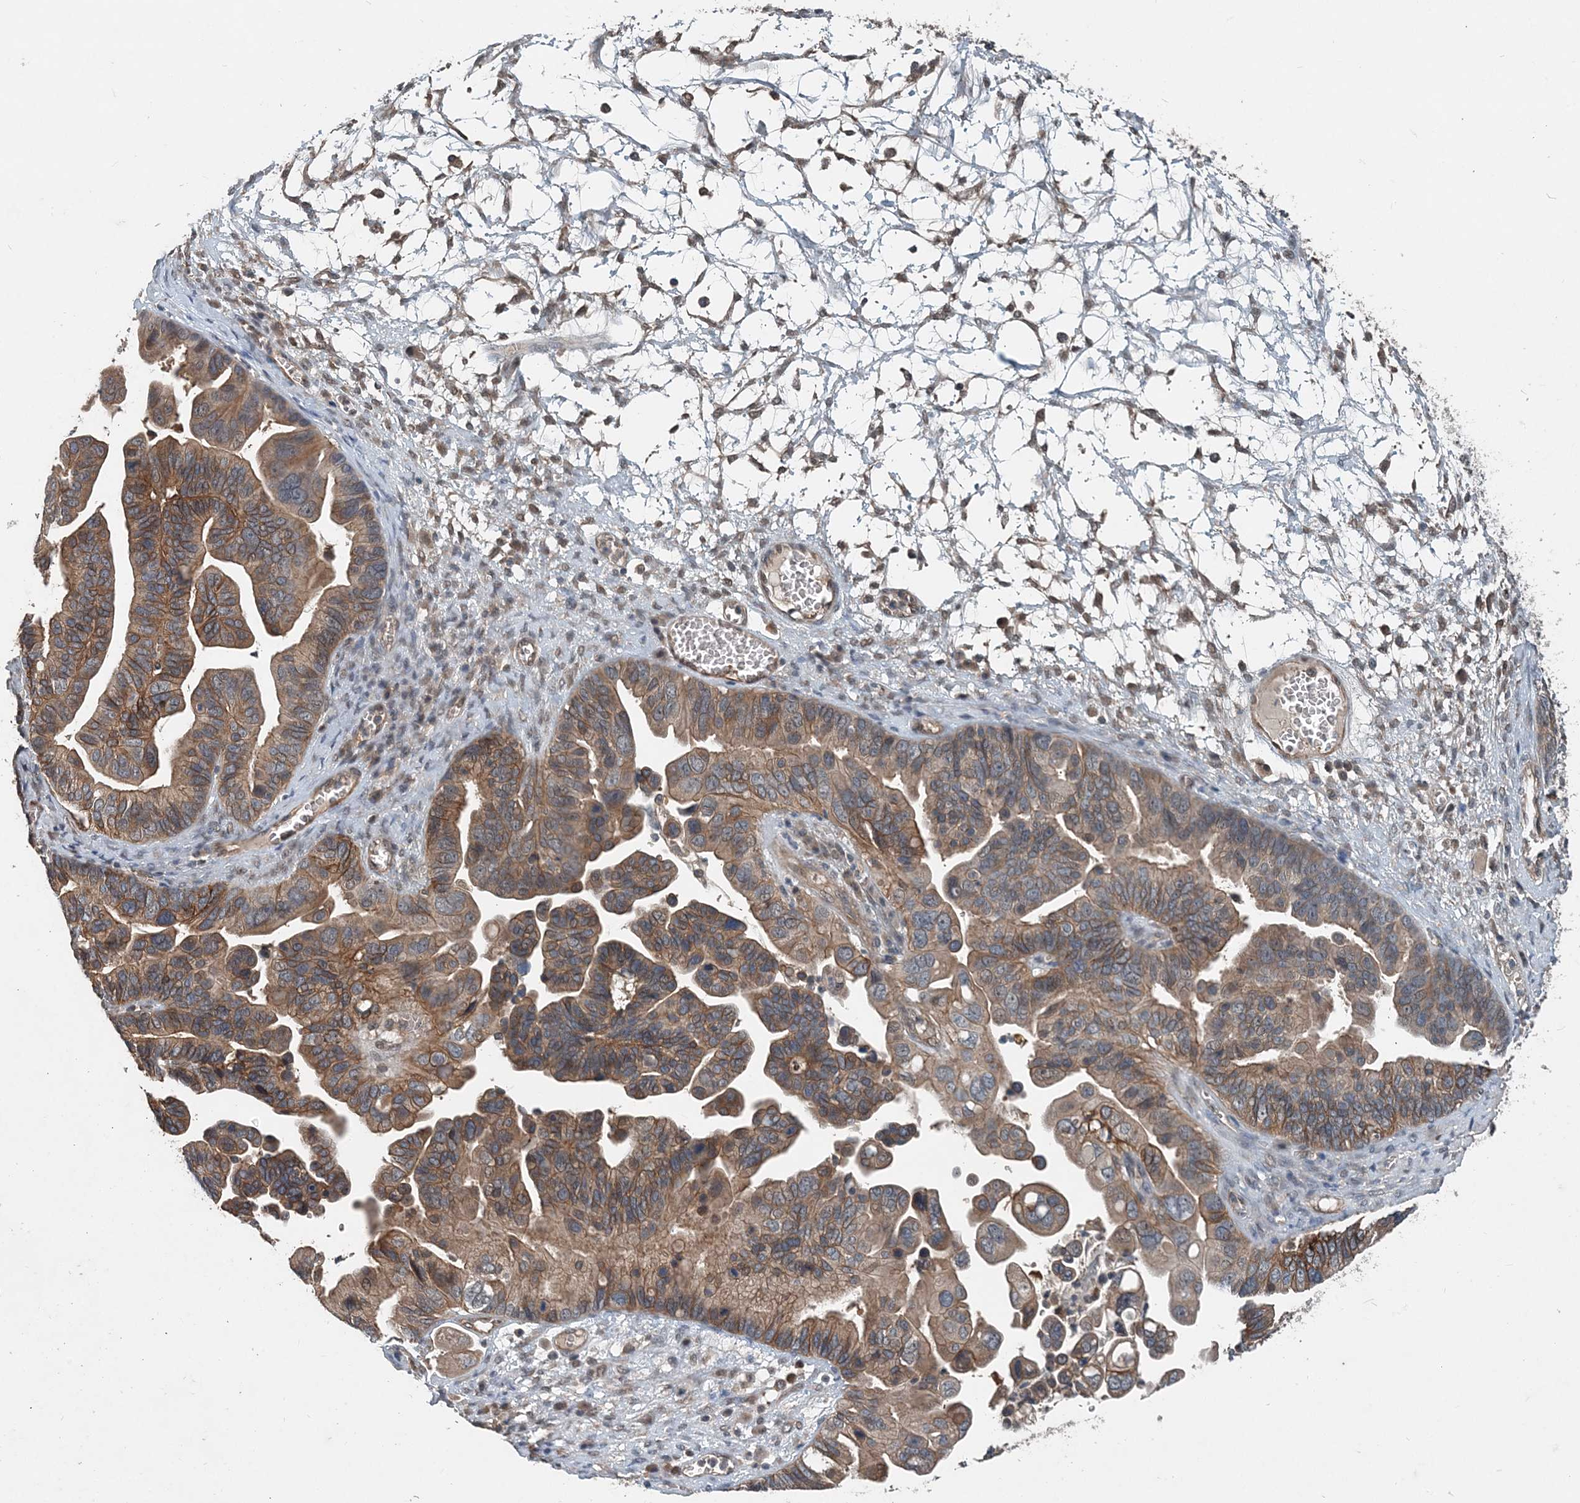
{"staining": {"intensity": "moderate", "quantity": ">75%", "location": "cytoplasmic/membranous"}, "tissue": "ovarian cancer", "cell_type": "Tumor cells", "image_type": "cancer", "snomed": [{"axis": "morphology", "description": "Cystadenocarcinoma, serous, NOS"}, {"axis": "topography", "description": "Ovary"}], "caption": "Moderate cytoplasmic/membranous staining is appreciated in about >75% of tumor cells in ovarian cancer. The staining was performed using DAB (3,3'-diaminobenzidine) to visualize the protein expression in brown, while the nuclei were stained in blue with hematoxylin (Magnification: 20x).", "gene": "SMPD3", "patient": {"sex": "female", "age": 56}}